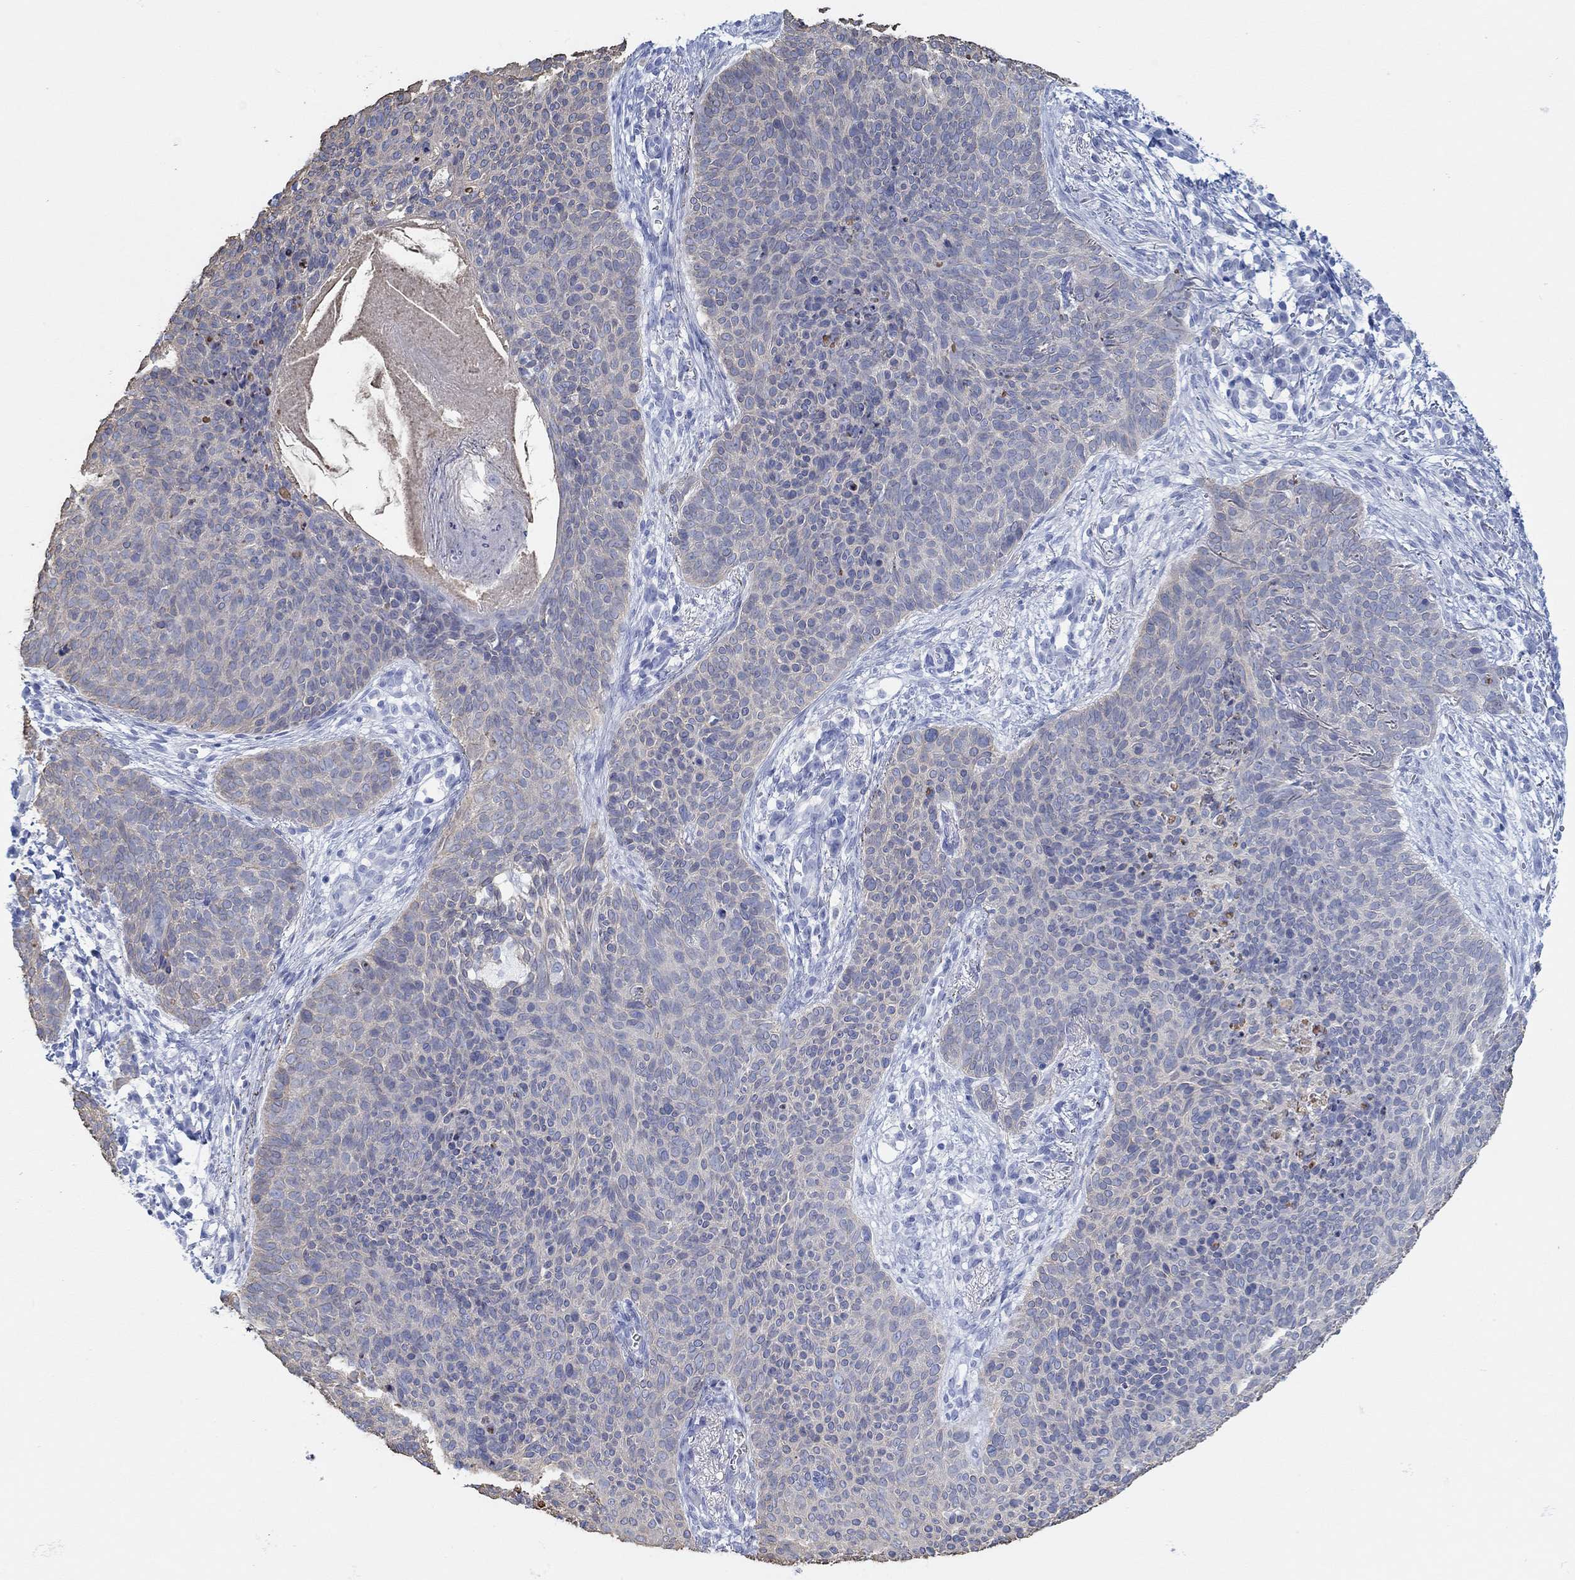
{"staining": {"intensity": "negative", "quantity": "none", "location": "none"}, "tissue": "skin cancer", "cell_type": "Tumor cells", "image_type": "cancer", "snomed": [{"axis": "morphology", "description": "Basal cell carcinoma"}, {"axis": "topography", "description": "Skin"}], "caption": "A photomicrograph of human skin cancer is negative for staining in tumor cells.", "gene": "AK8", "patient": {"sex": "male", "age": 64}}